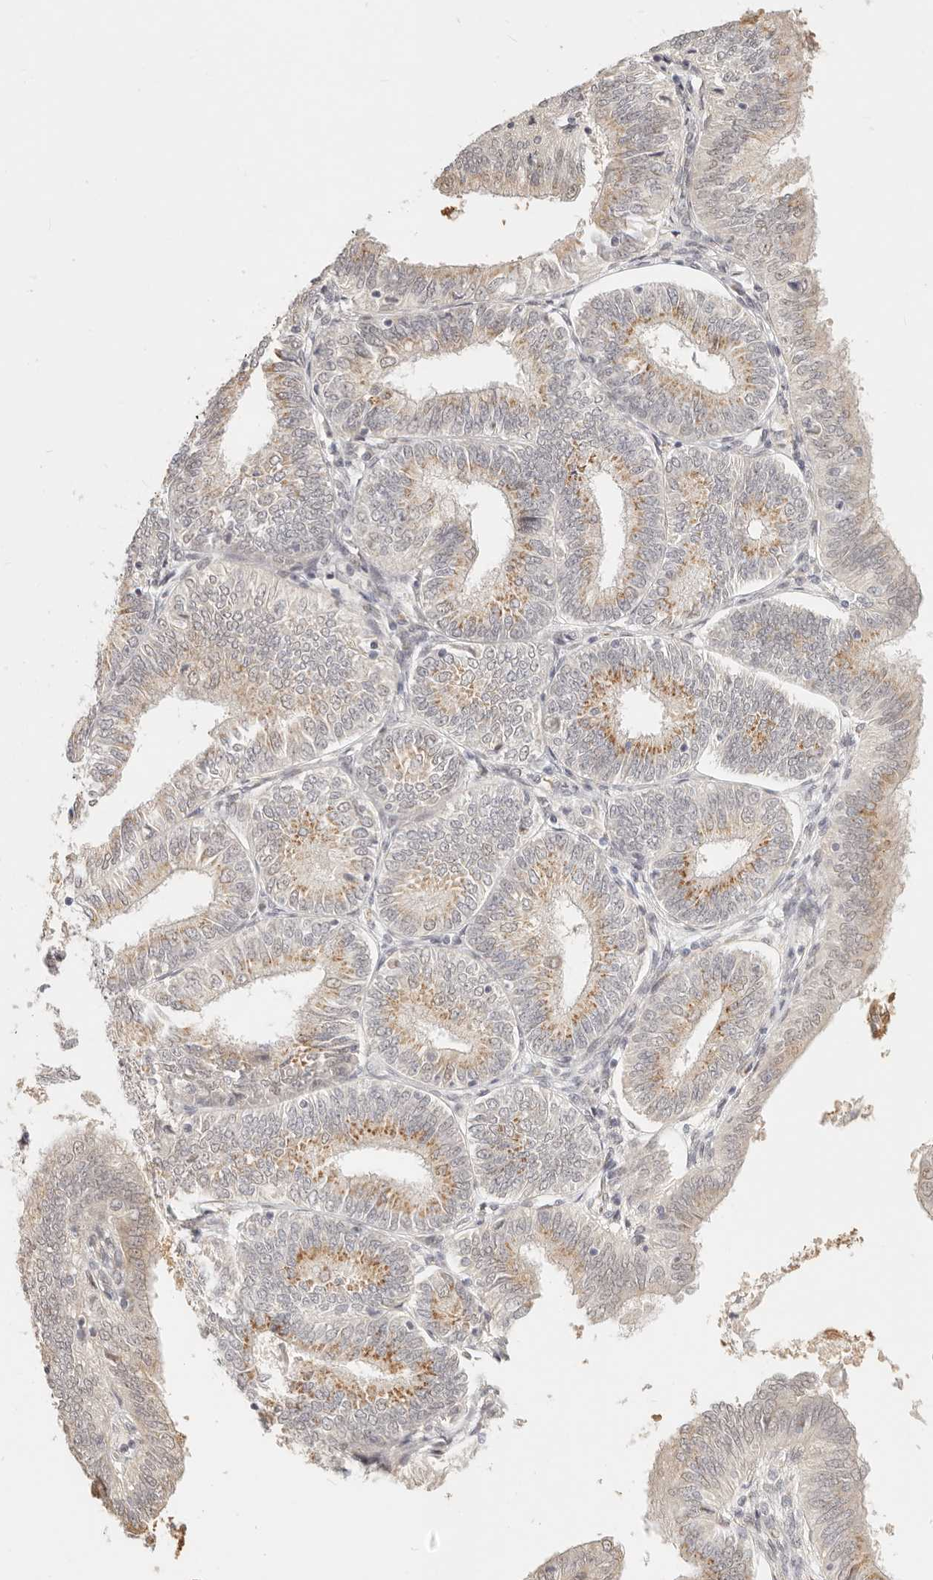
{"staining": {"intensity": "moderate", "quantity": ">75%", "location": "cytoplasmic/membranous"}, "tissue": "endometrial cancer", "cell_type": "Tumor cells", "image_type": "cancer", "snomed": [{"axis": "morphology", "description": "Adenocarcinoma, NOS"}, {"axis": "topography", "description": "Endometrium"}], "caption": "An image showing moderate cytoplasmic/membranous staining in about >75% of tumor cells in endometrial cancer, as visualized by brown immunohistochemical staining.", "gene": "FAM20B", "patient": {"sex": "female", "age": 51}}